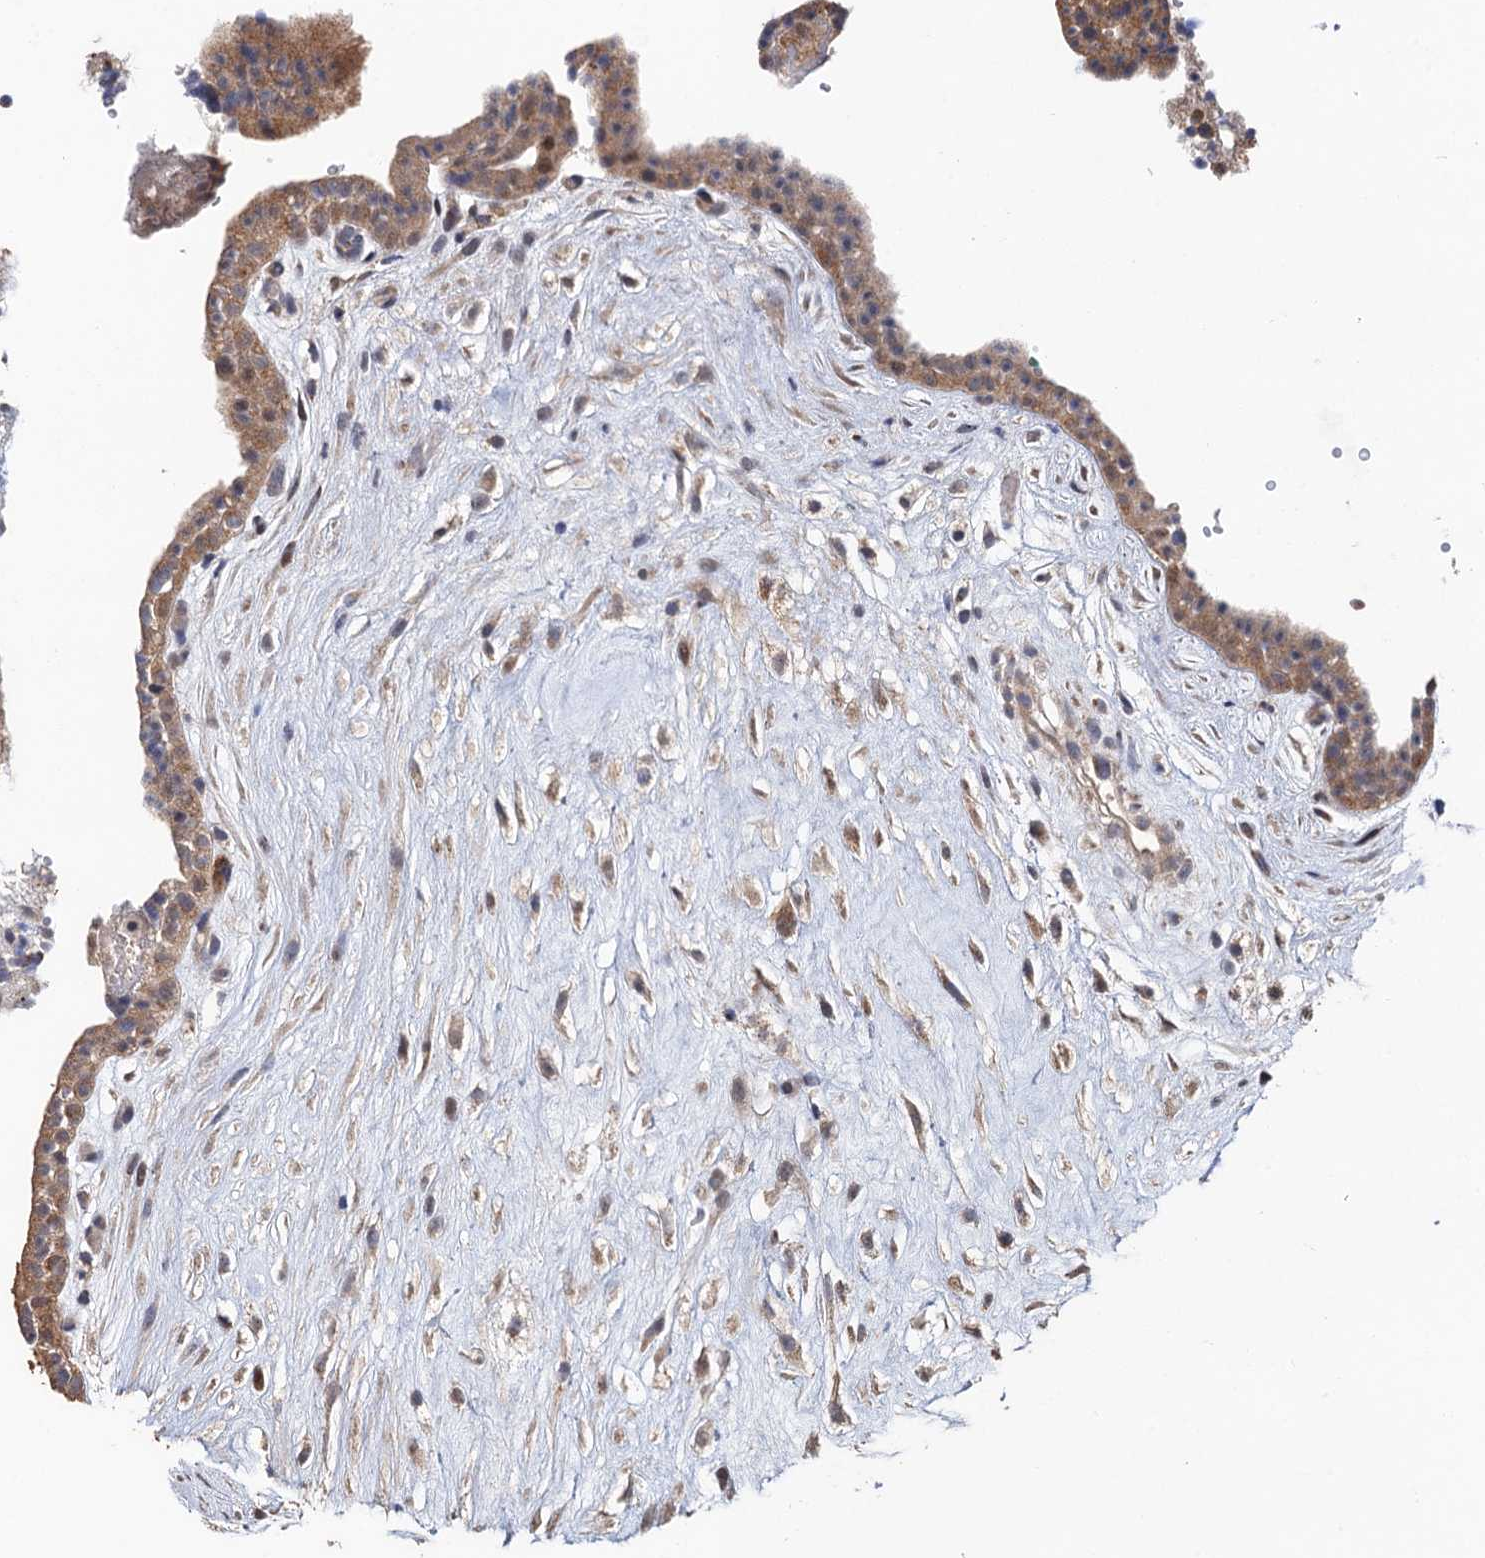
{"staining": {"intensity": "weak", "quantity": ">75%", "location": "cytoplasmic/membranous,nuclear"}, "tissue": "placenta", "cell_type": "Decidual cells", "image_type": "normal", "snomed": [{"axis": "morphology", "description": "Normal tissue, NOS"}, {"axis": "topography", "description": "Placenta"}], "caption": "Brown immunohistochemical staining in benign human placenta shows weak cytoplasmic/membranous,nuclear expression in approximately >75% of decidual cells.", "gene": "BMERB1", "patient": {"sex": "female", "age": 18}}